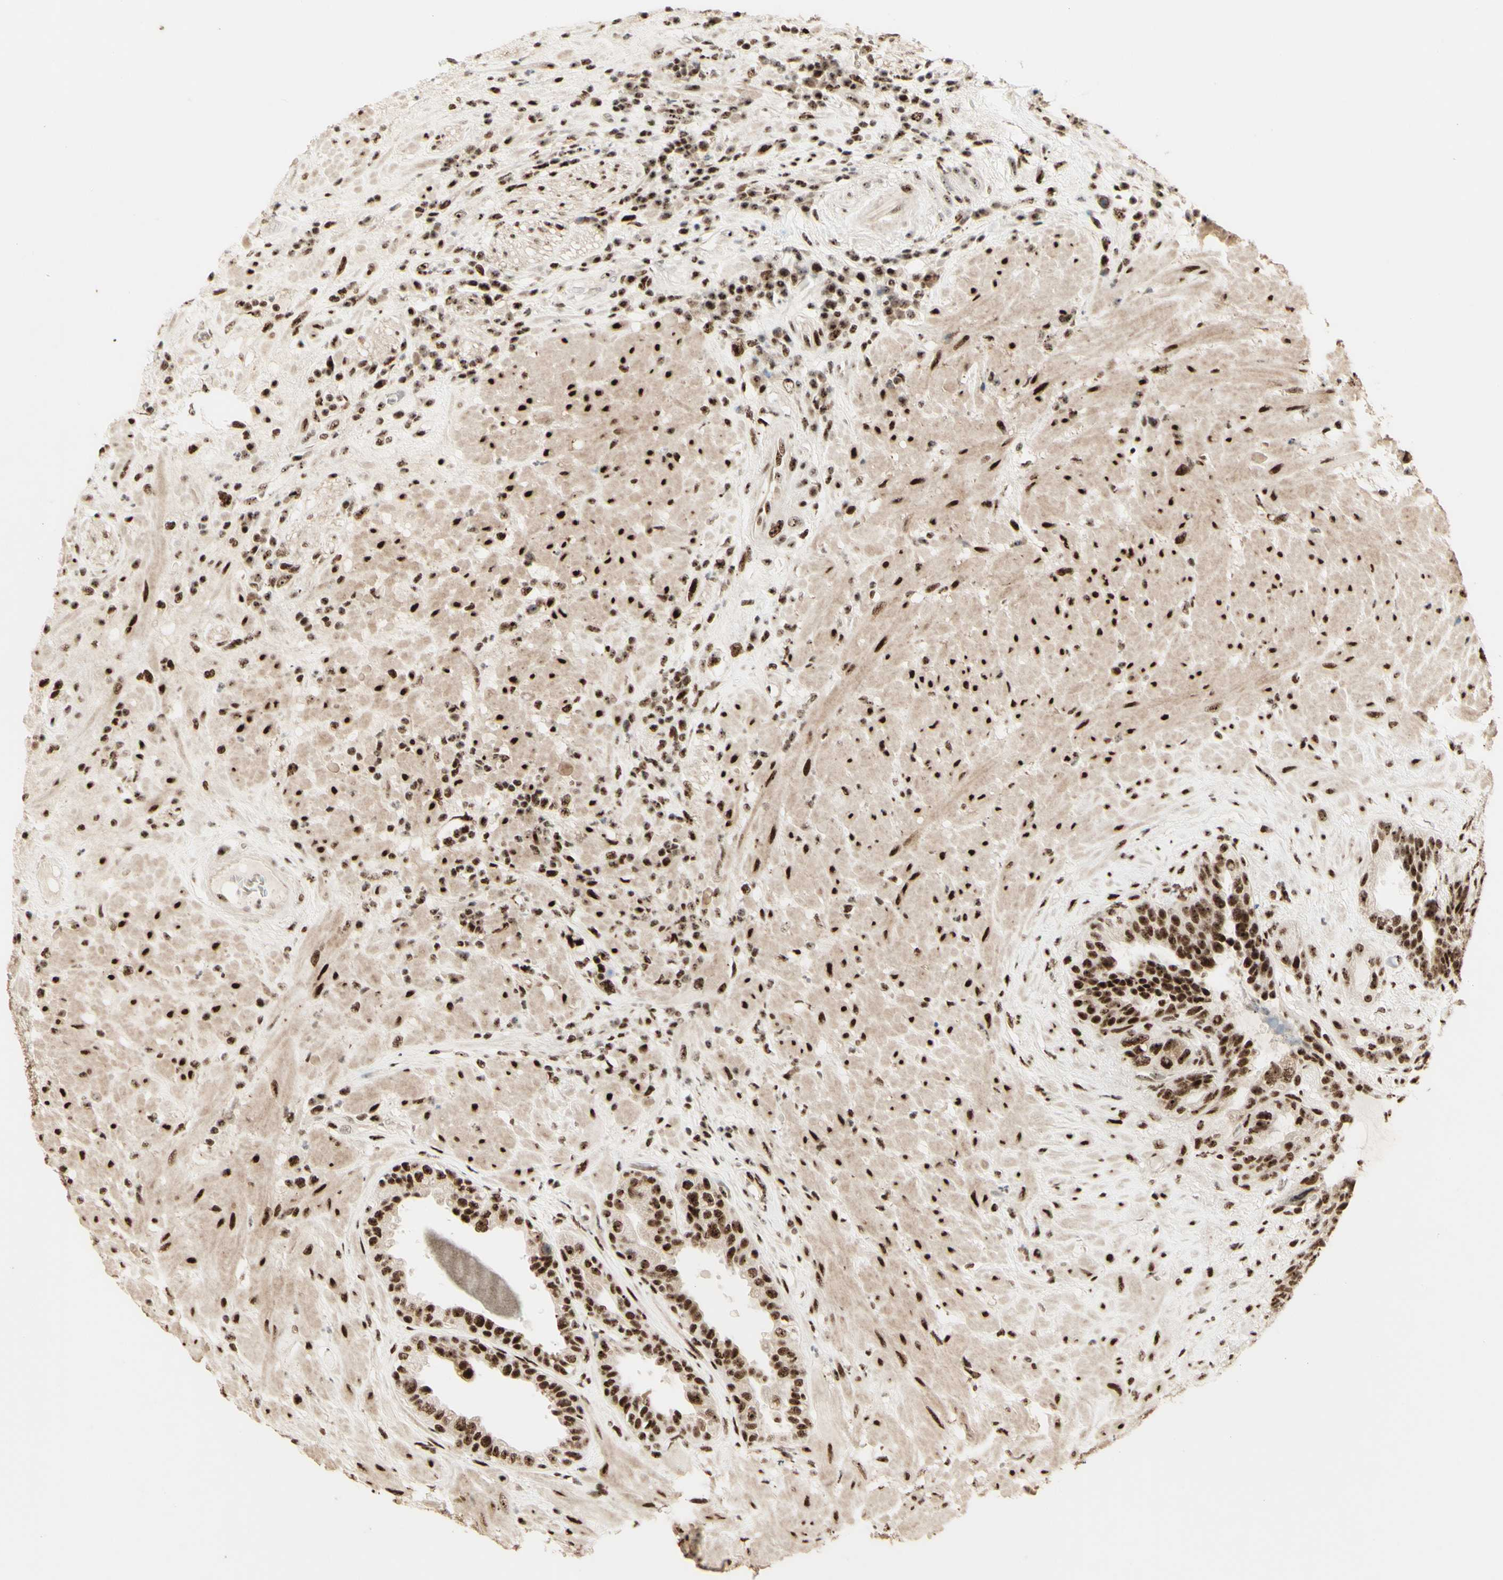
{"staining": {"intensity": "strong", "quantity": ">75%", "location": "nuclear"}, "tissue": "seminal vesicle", "cell_type": "Glandular cells", "image_type": "normal", "snomed": [{"axis": "morphology", "description": "Normal tissue, NOS"}, {"axis": "topography", "description": "Seminal veicle"}], "caption": "An image of seminal vesicle stained for a protein displays strong nuclear brown staining in glandular cells. (Stains: DAB (3,3'-diaminobenzidine) in brown, nuclei in blue, Microscopy: brightfield microscopy at high magnification).", "gene": "DHX9", "patient": {"sex": "male", "age": 61}}